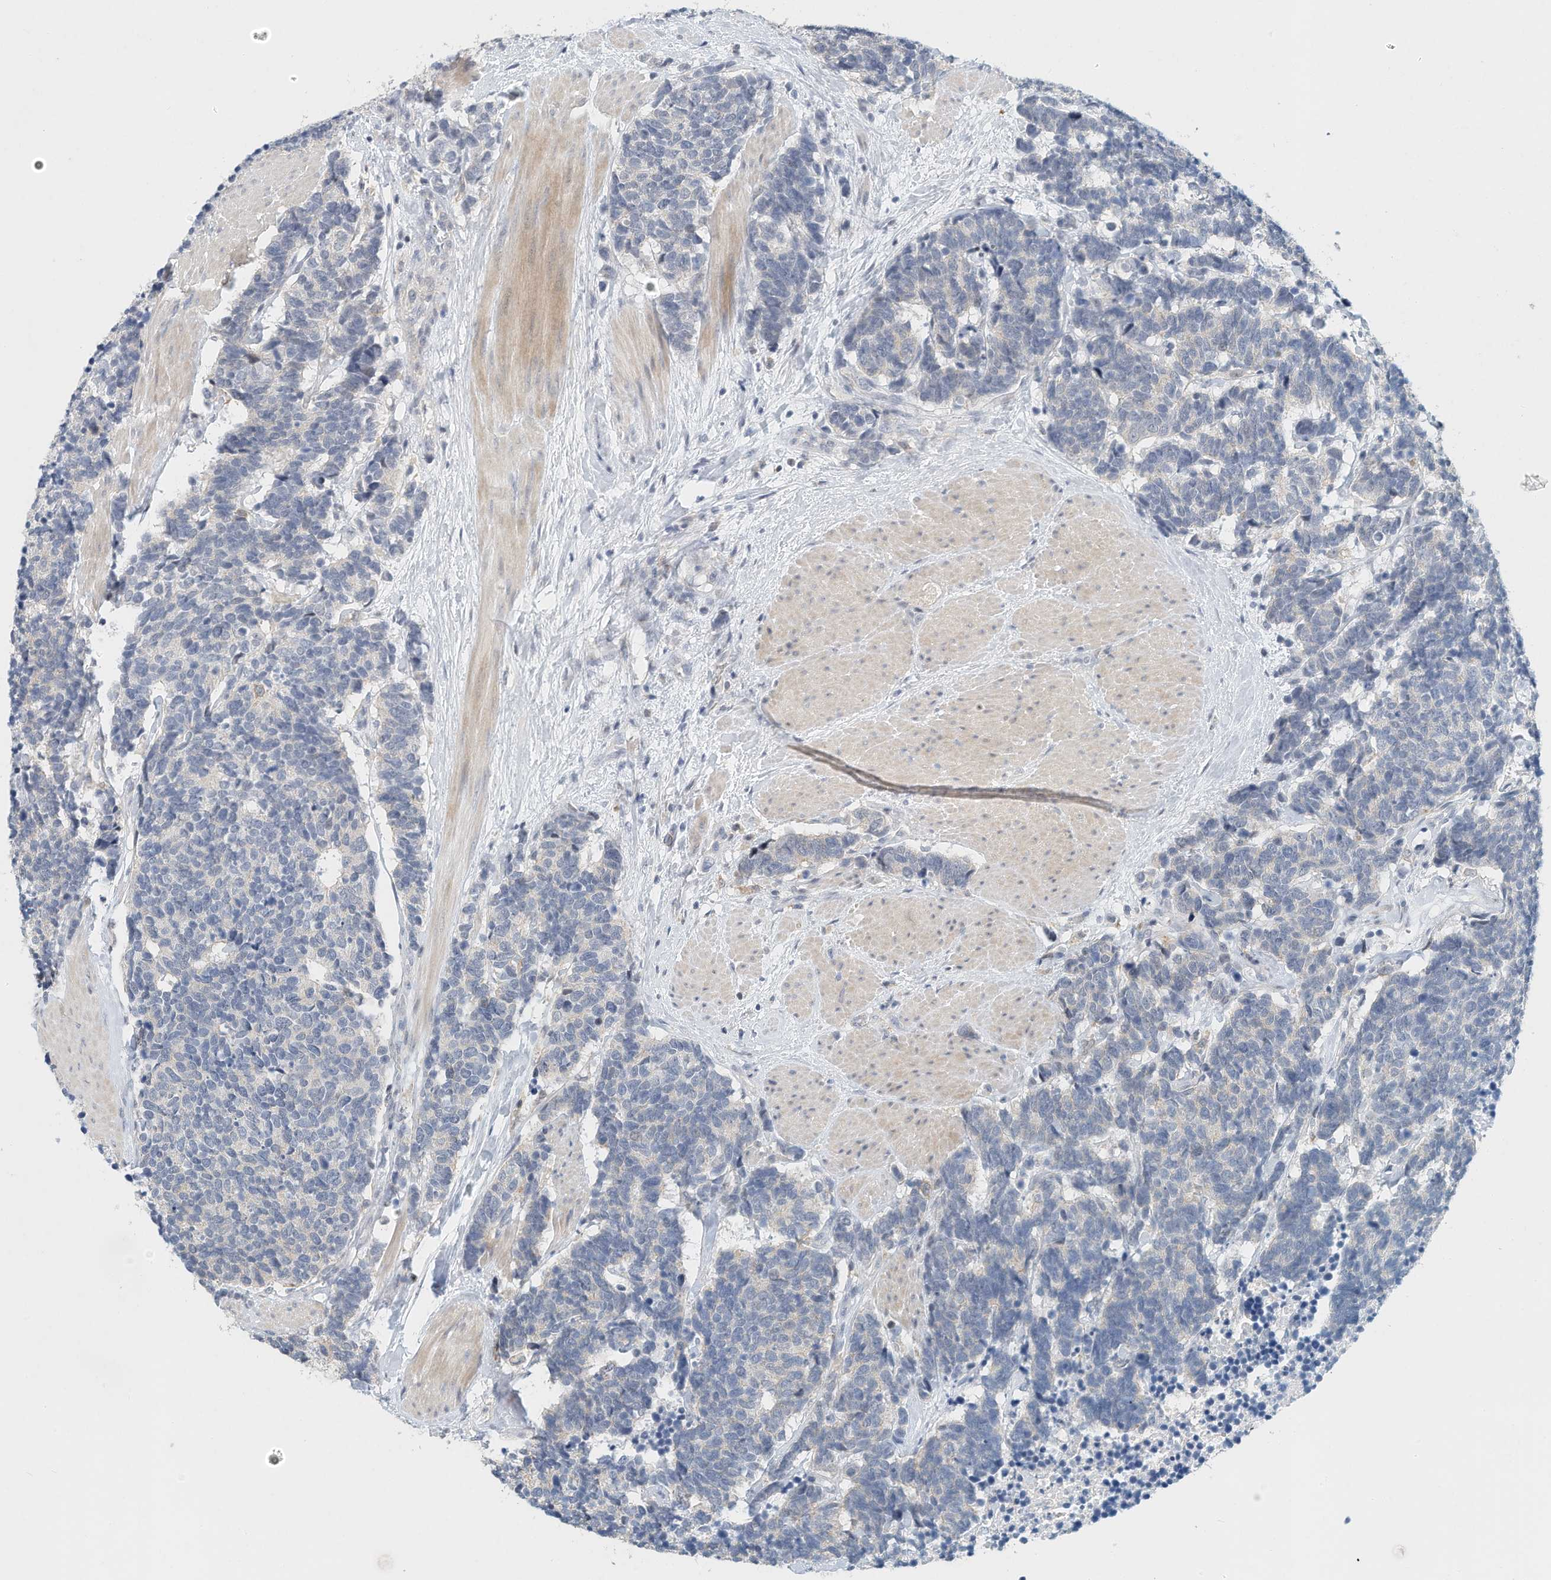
{"staining": {"intensity": "negative", "quantity": "none", "location": "none"}, "tissue": "carcinoid", "cell_type": "Tumor cells", "image_type": "cancer", "snomed": [{"axis": "morphology", "description": "Carcinoma, NOS"}, {"axis": "morphology", "description": "Carcinoid, malignant, NOS"}, {"axis": "topography", "description": "Urinary bladder"}], "caption": "Tumor cells are negative for brown protein staining in carcinoid.", "gene": "MICAL1", "patient": {"sex": "male", "age": 57}}